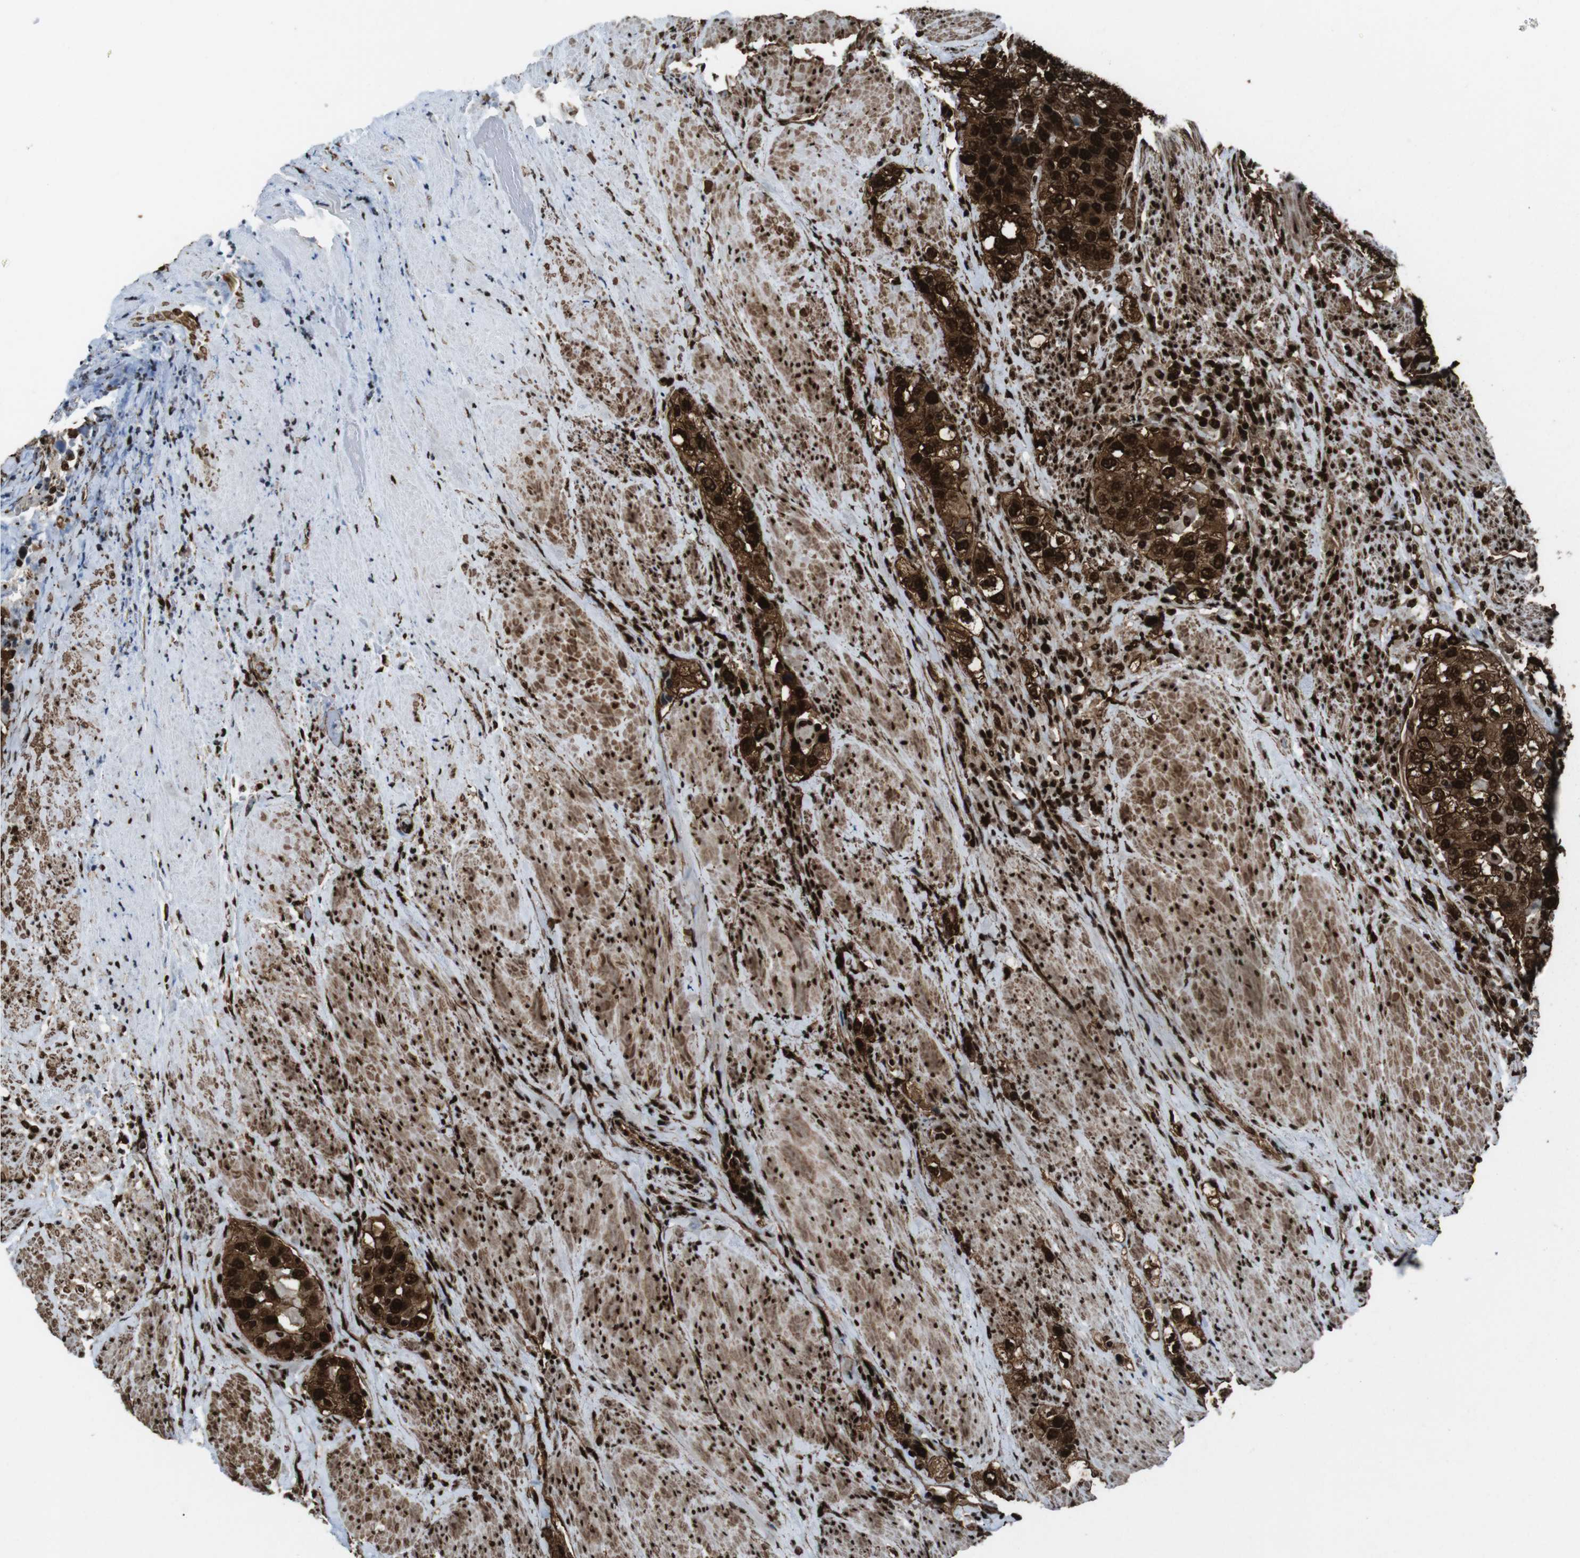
{"staining": {"intensity": "strong", "quantity": ">75%", "location": "cytoplasmic/membranous,nuclear"}, "tissue": "urothelial cancer", "cell_type": "Tumor cells", "image_type": "cancer", "snomed": [{"axis": "morphology", "description": "Urothelial carcinoma, High grade"}, {"axis": "topography", "description": "Urinary bladder"}], "caption": "Strong cytoplasmic/membranous and nuclear staining for a protein is appreciated in approximately >75% of tumor cells of urothelial cancer using immunohistochemistry.", "gene": "HNRNPU", "patient": {"sex": "female", "age": 80}}